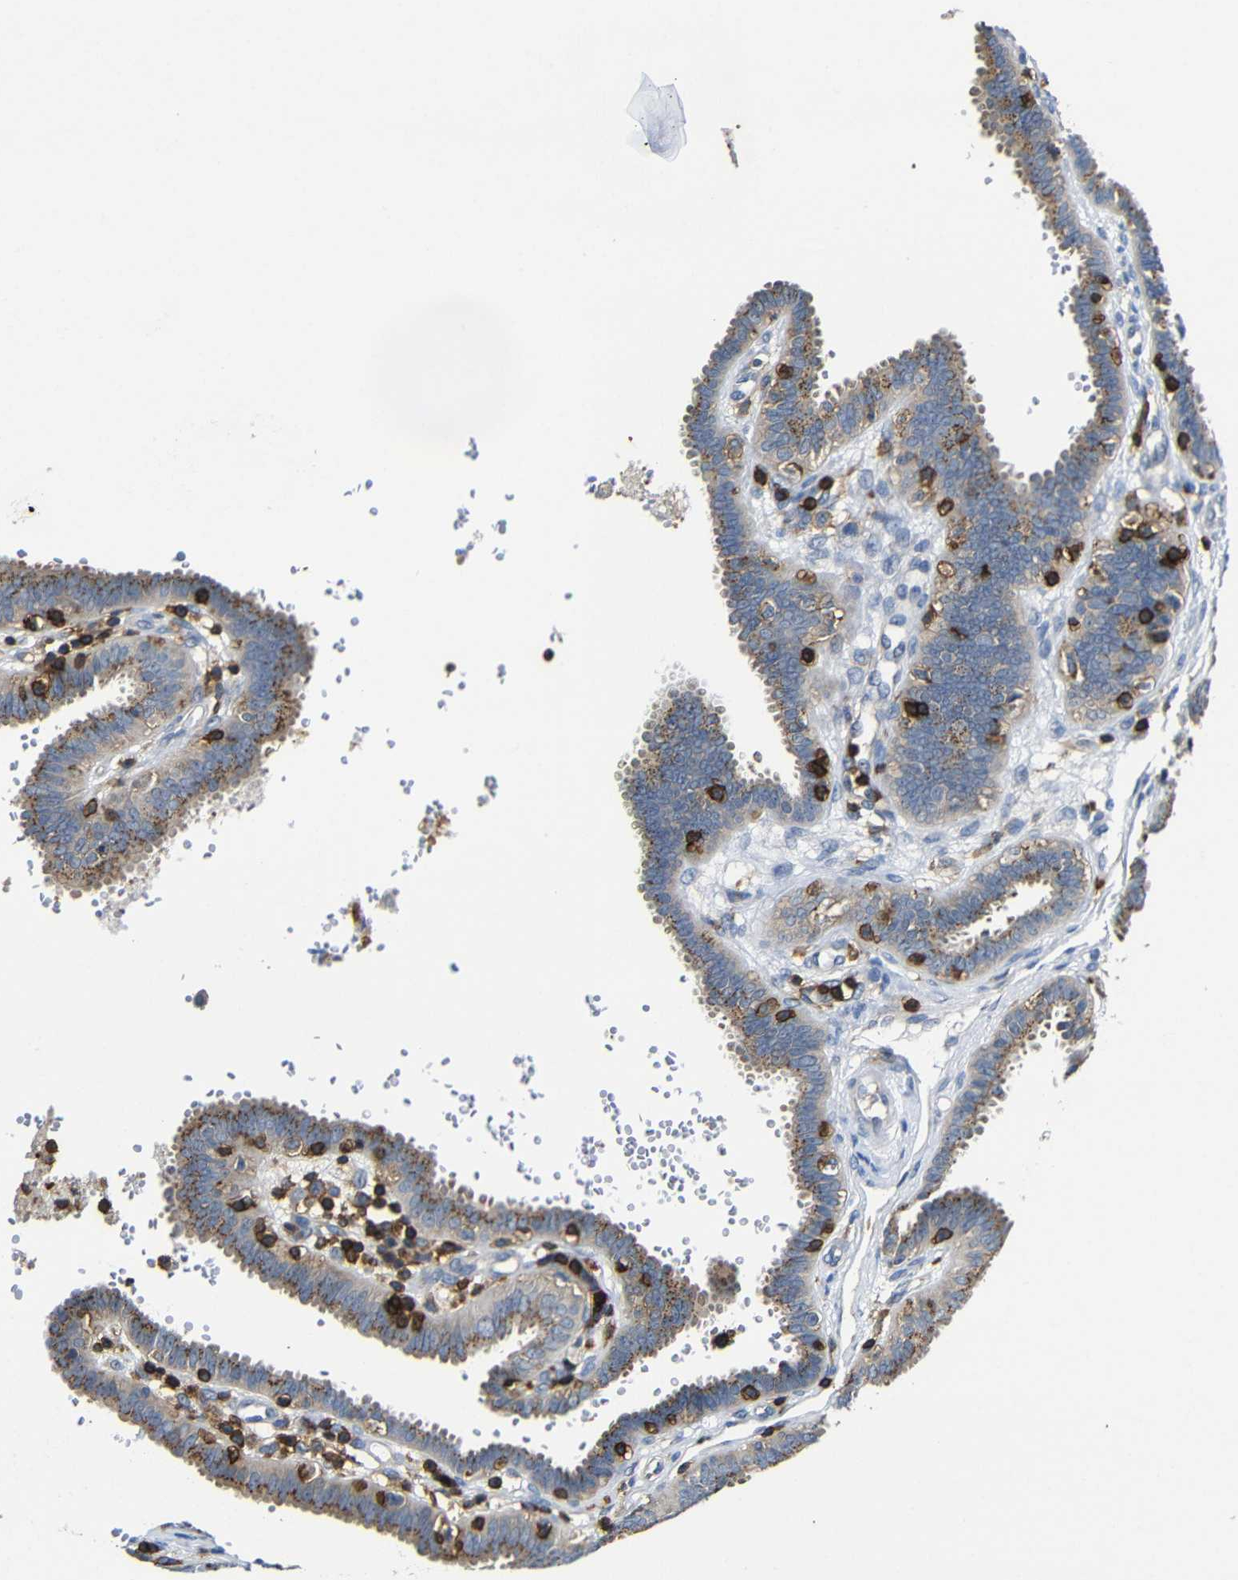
{"staining": {"intensity": "moderate", "quantity": ">75%", "location": "cytoplasmic/membranous"}, "tissue": "fallopian tube", "cell_type": "Glandular cells", "image_type": "normal", "snomed": [{"axis": "morphology", "description": "Normal tissue, NOS"}, {"axis": "topography", "description": "Fallopian tube"}], "caption": "Immunohistochemical staining of normal fallopian tube reveals moderate cytoplasmic/membranous protein positivity in about >75% of glandular cells.", "gene": "P2RY12", "patient": {"sex": "female", "age": 32}}